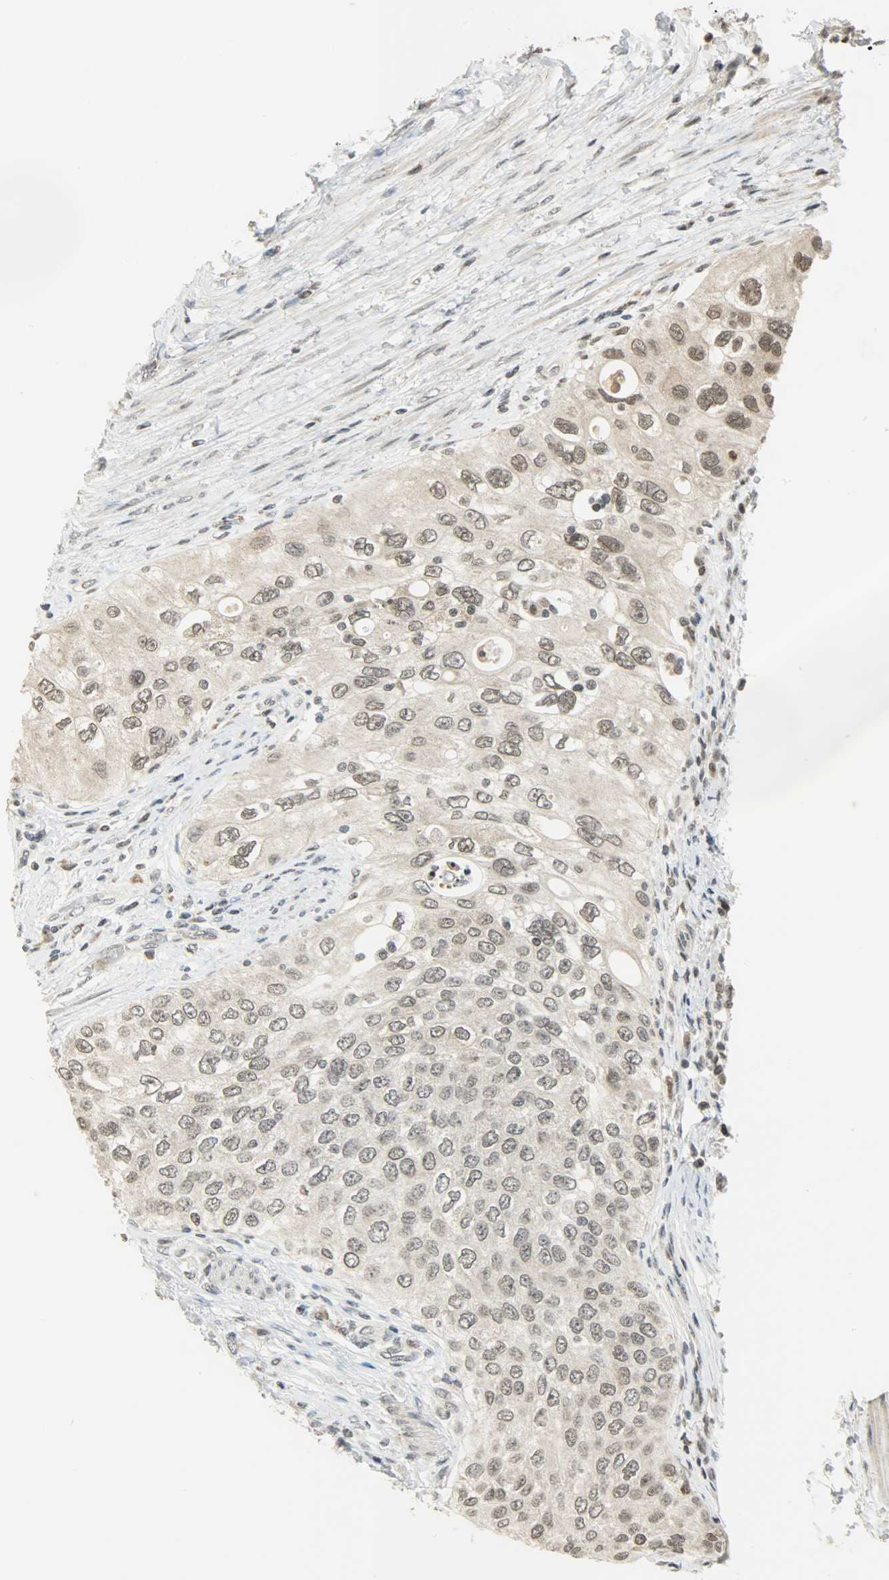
{"staining": {"intensity": "weak", "quantity": "<25%", "location": "nuclear"}, "tissue": "urothelial cancer", "cell_type": "Tumor cells", "image_type": "cancer", "snomed": [{"axis": "morphology", "description": "Urothelial carcinoma, High grade"}, {"axis": "topography", "description": "Urinary bladder"}], "caption": "Immunohistochemistry photomicrograph of urothelial cancer stained for a protein (brown), which demonstrates no positivity in tumor cells. (DAB (3,3'-diaminobenzidine) IHC visualized using brightfield microscopy, high magnification).", "gene": "SMARCA5", "patient": {"sex": "female", "age": 56}}